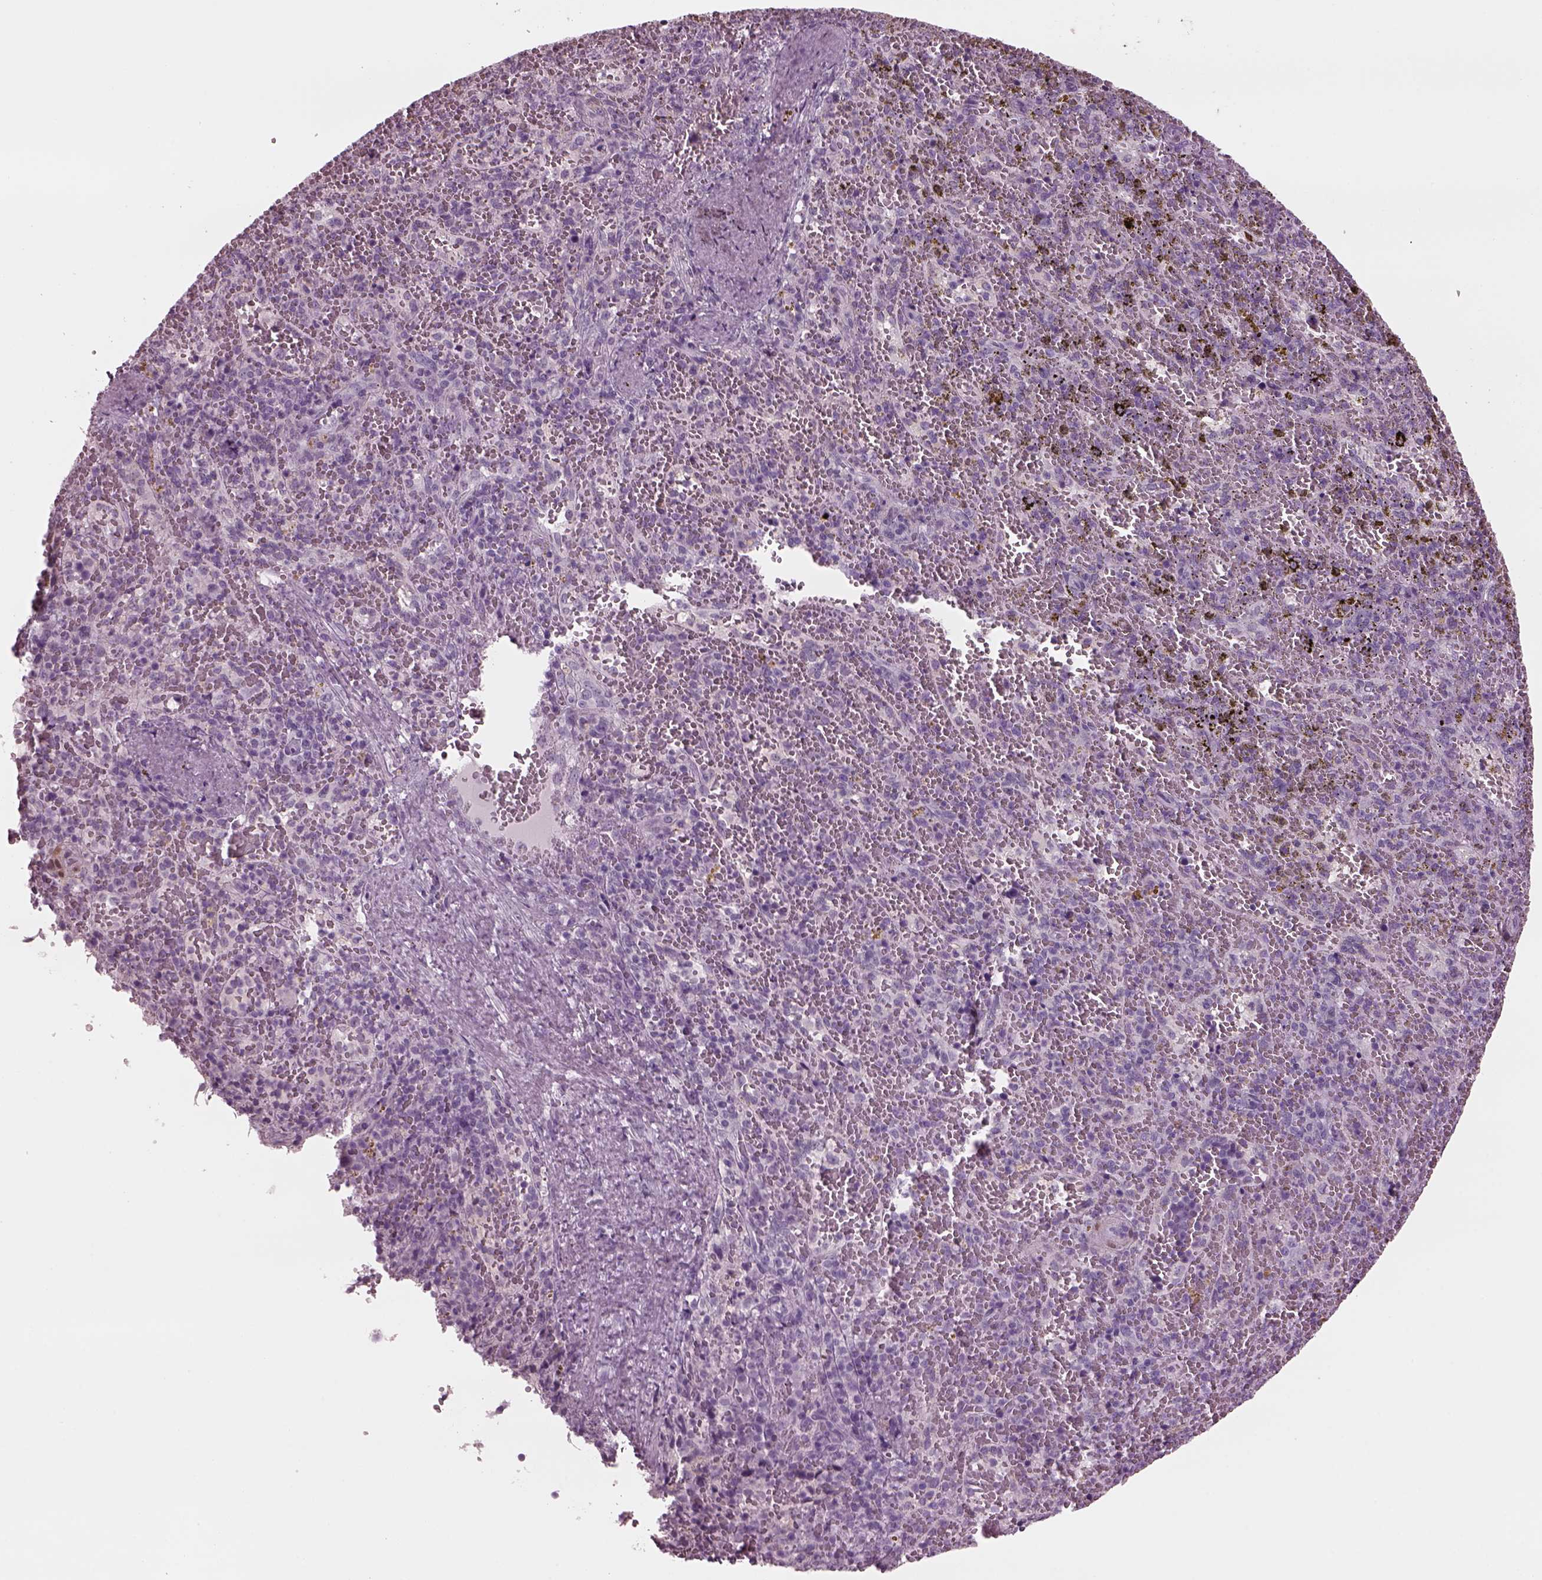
{"staining": {"intensity": "negative", "quantity": "none", "location": "none"}, "tissue": "spleen", "cell_type": "Cells in red pulp", "image_type": "normal", "snomed": [{"axis": "morphology", "description": "Normal tissue, NOS"}, {"axis": "topography", "description": "Spleen"}], "caption": "Spleen stained for a protein using immunohistochemistry (IHC) exhibits no expression cells in red pulp.", "gene": "TPPP2", "patient": {"sex": "female", "age": 50}}